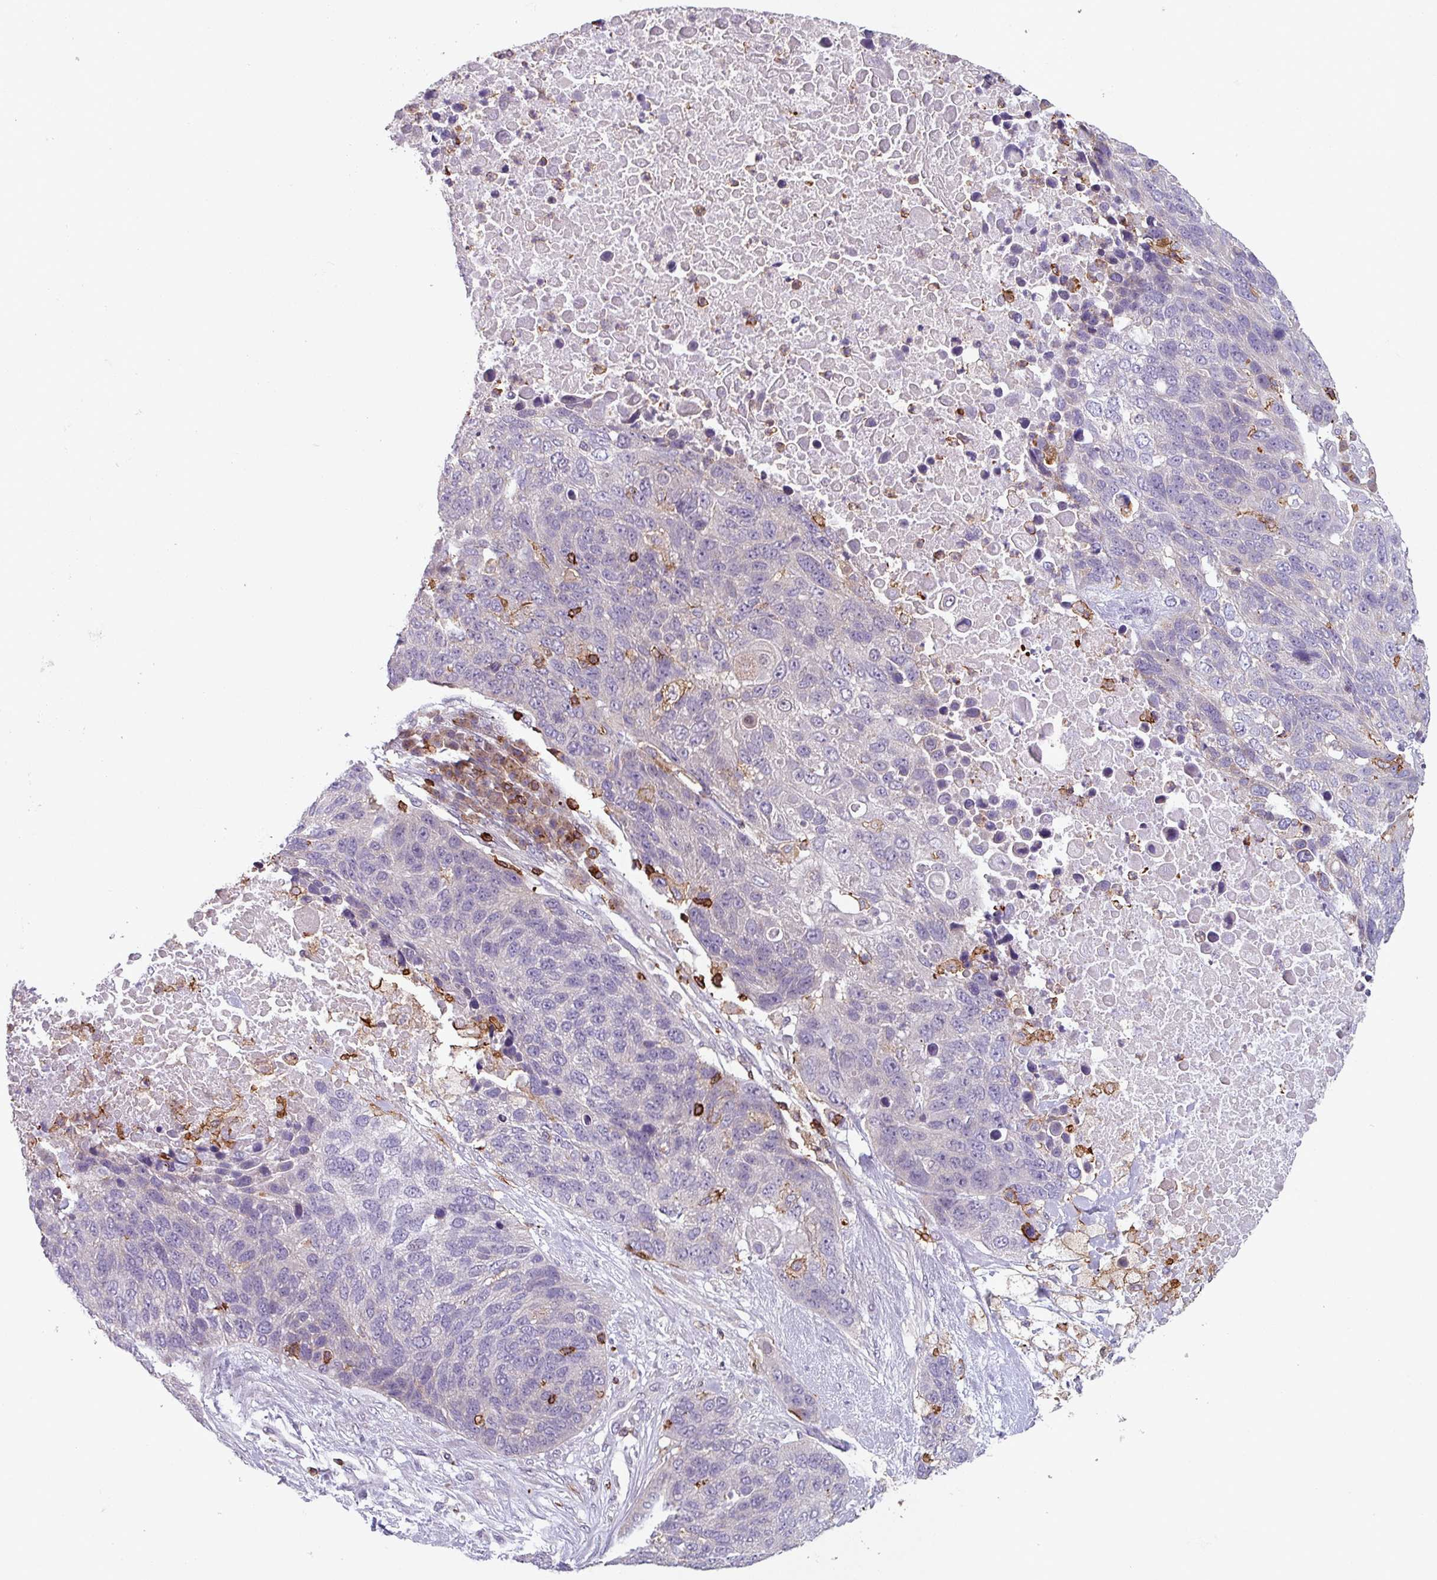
{"staining": {"intensity": "negative", "quantity": "none", "location": "none"}, "tissue": "lung cancer", "cell_type": "Tumor cells", "image_type": "cancer", "snomed": [{"axis": "morphology", "description": "Normal tissue, NOS"}, {"axis": "morphology", "description": "Squamous cell carcinoma, NOS"}, {"axis": "topography", "description": "Lymph node"}, {"axis": "topography", "description": "Lung"}], "caption": "IHC histopathology image of squamous cell carcinoma (lung) stained for a protein (brown), which displays no positivity in tumor cells. (DAB immunohistochemistry, high magnification).", "gene": "NEDD9", "patient": {"sex": "male", "age": 66}}